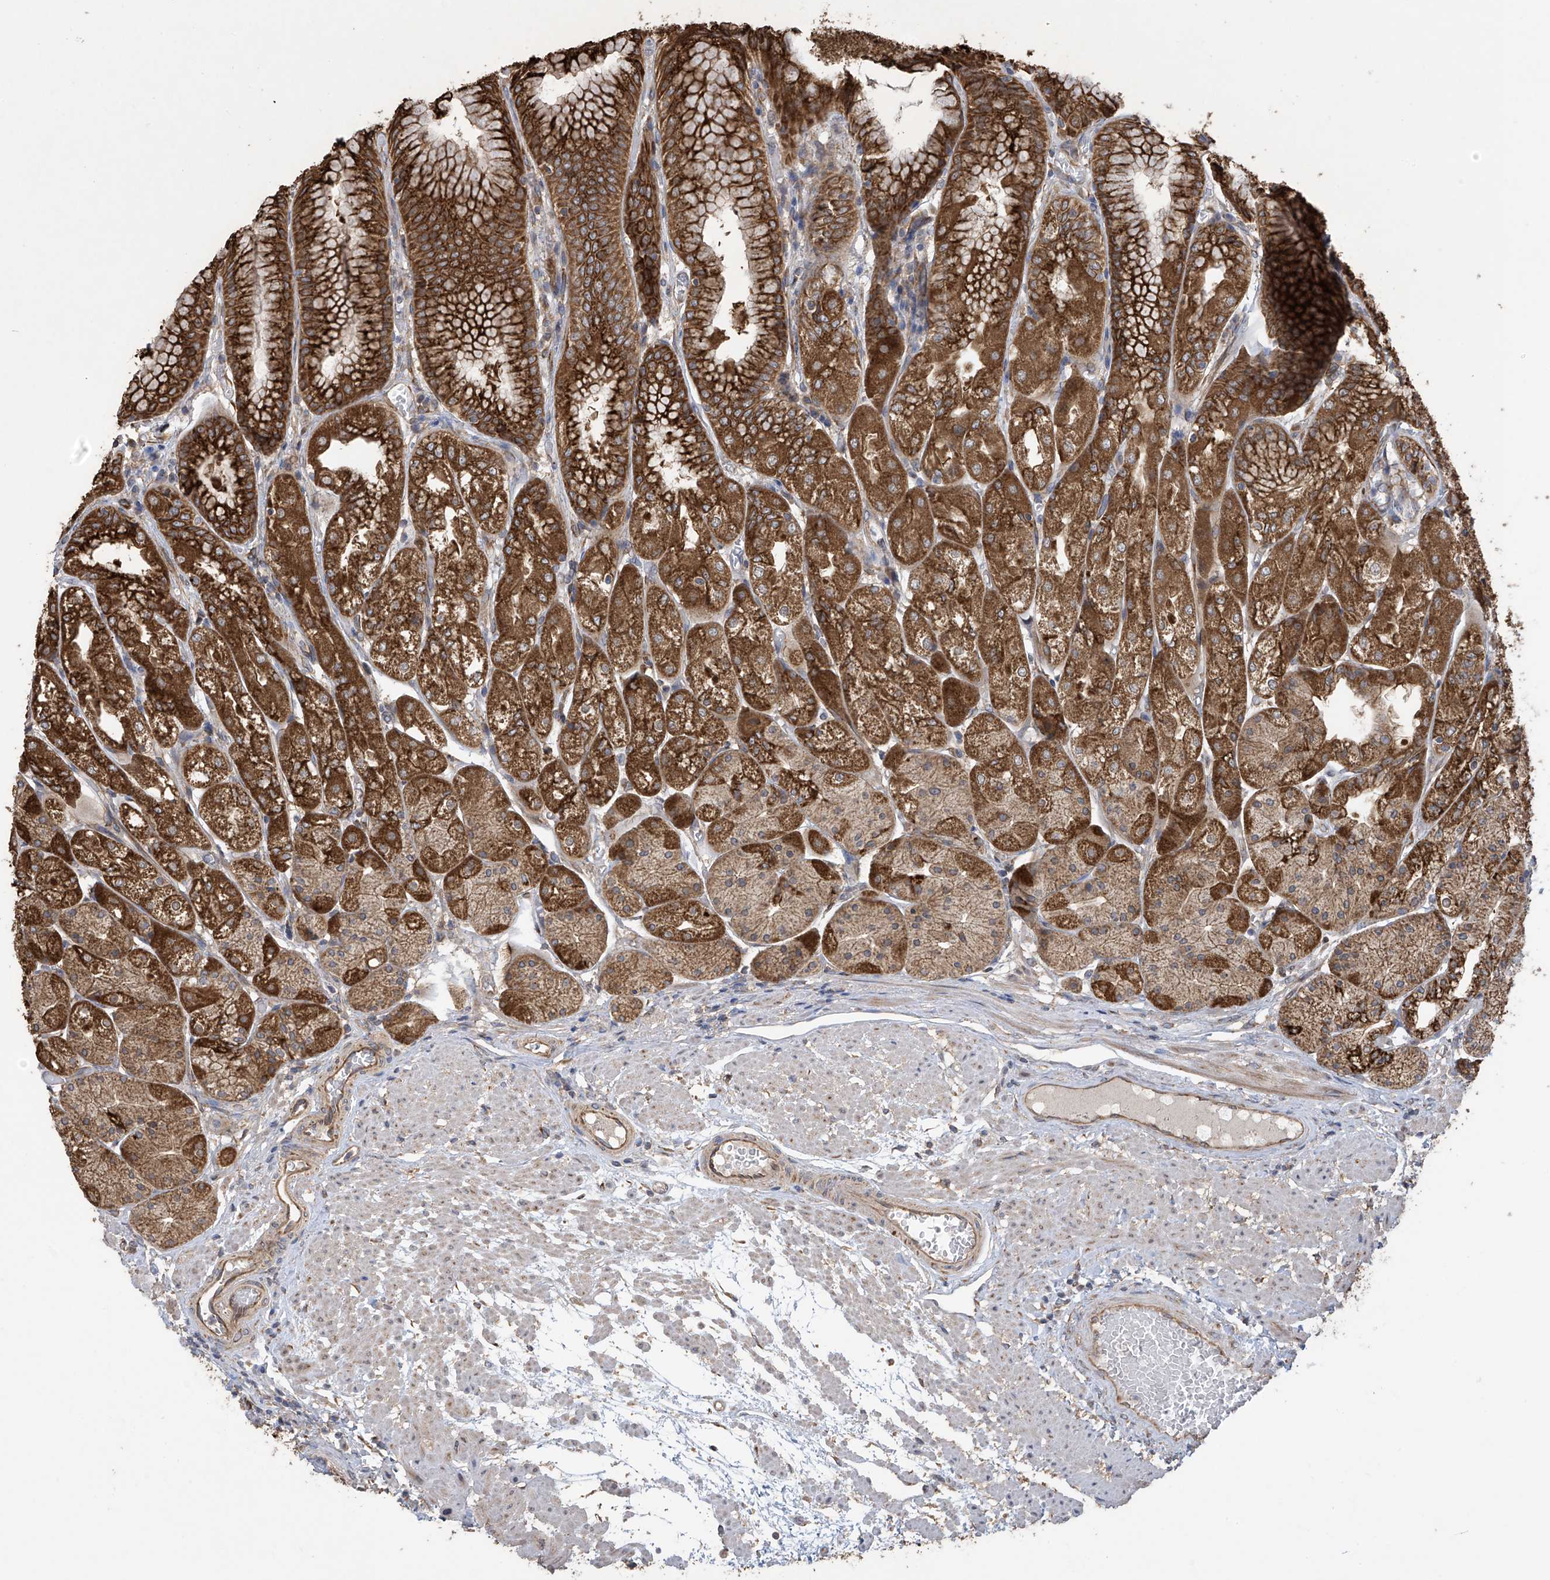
{"staining": {"intensity": "strong", "quantity": ">75%", "location": "cytoplasmic/membranous"}, "tissue": "stomach", "cell_type": "Glandular cells", "image_type": "normal", "snomed": [{"axis": "morphology", "description": "Normal tissue, NOS"}, {"axis": "topography", "description": "Stomach, upper"}], "caption": "Protein staining shows strong cytoplasmic/membranous expression in approximately >75% of glandular cells in unremarkable stomach.", "gene": "PNPT1", "patient": {"sex": "male", "age": 72}}